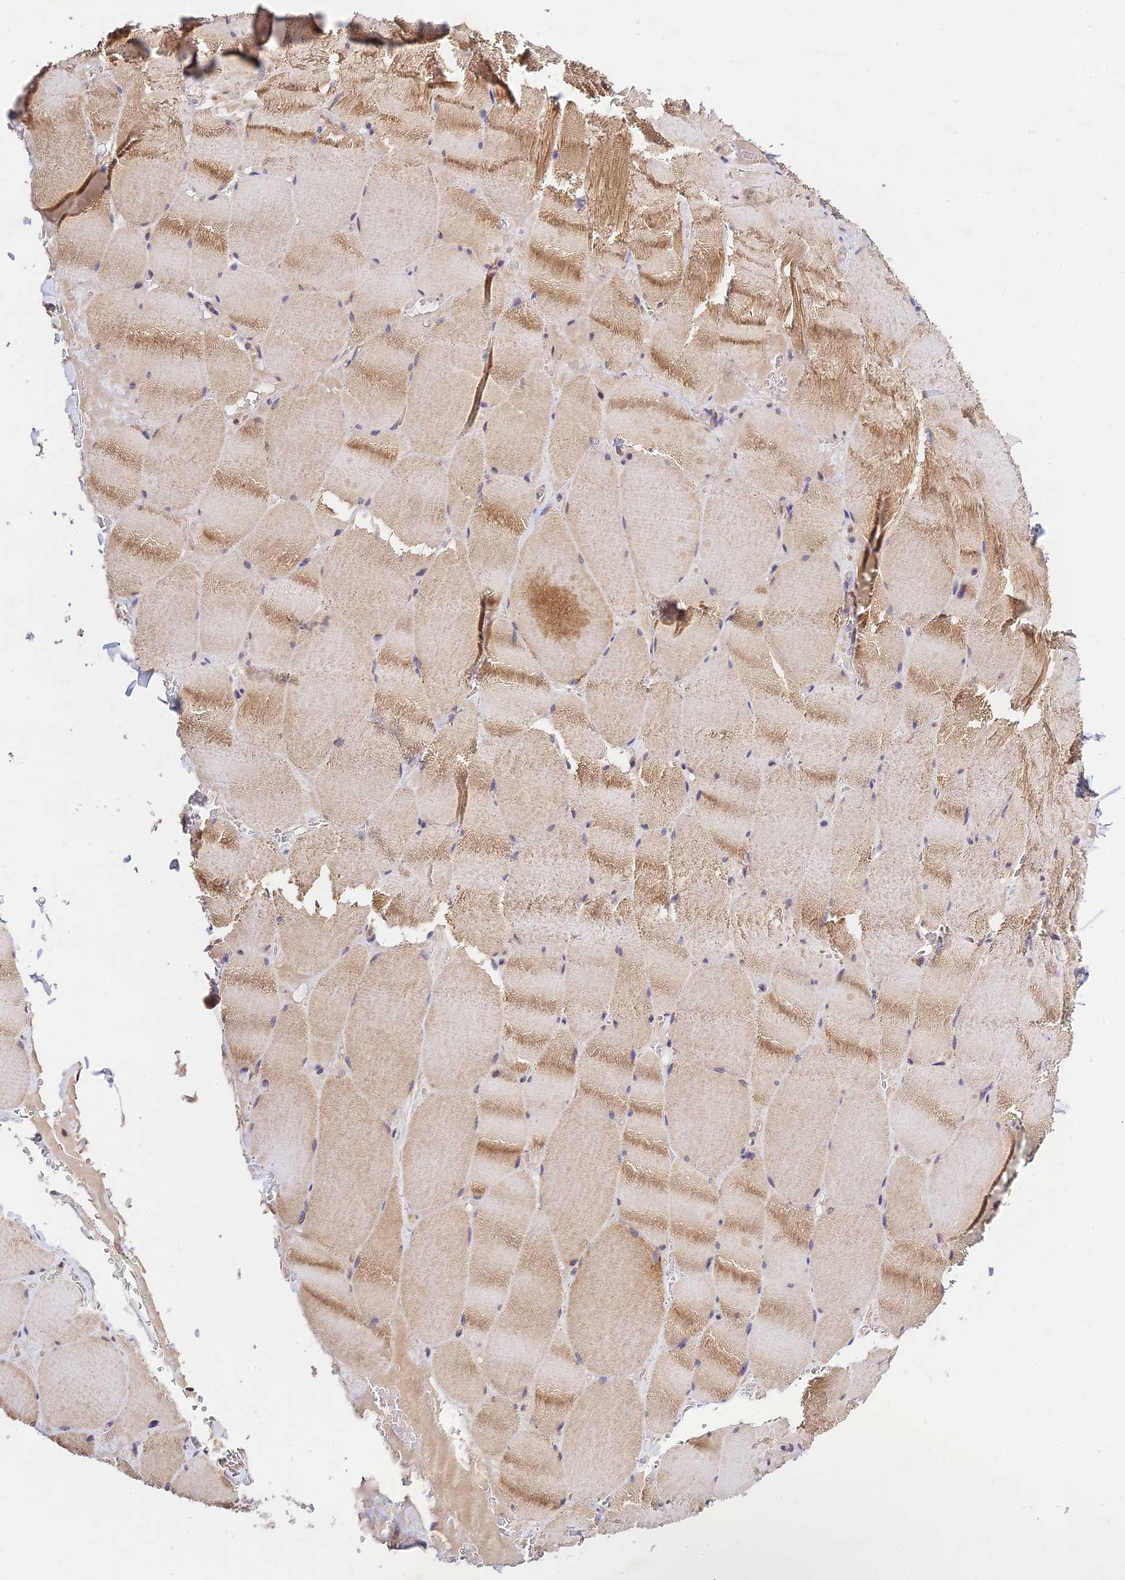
{"staining": {"intensity": "moderate", "quantity": "25%-75%", "location": "cytoplasmic/membranous"}, "tissue": "skeletal muscle", "cell_type": "Myocytes", "image_type": "normal", "snomed": [{"axis": "morphology", "description": "Normal tissue, NOS"}, {"axis": "topography", "description": "Skeletal muscle"}, {"axis": "topography", "description": "Head-Neck"}], "caption": "This is an image of IHC staining of benign skeletal muscle, which shows moderate positivity in the cytoplasmic/membranous of myocytes.", "gene": "CWH43", "patient": {"sex": "male", "age": 66}}